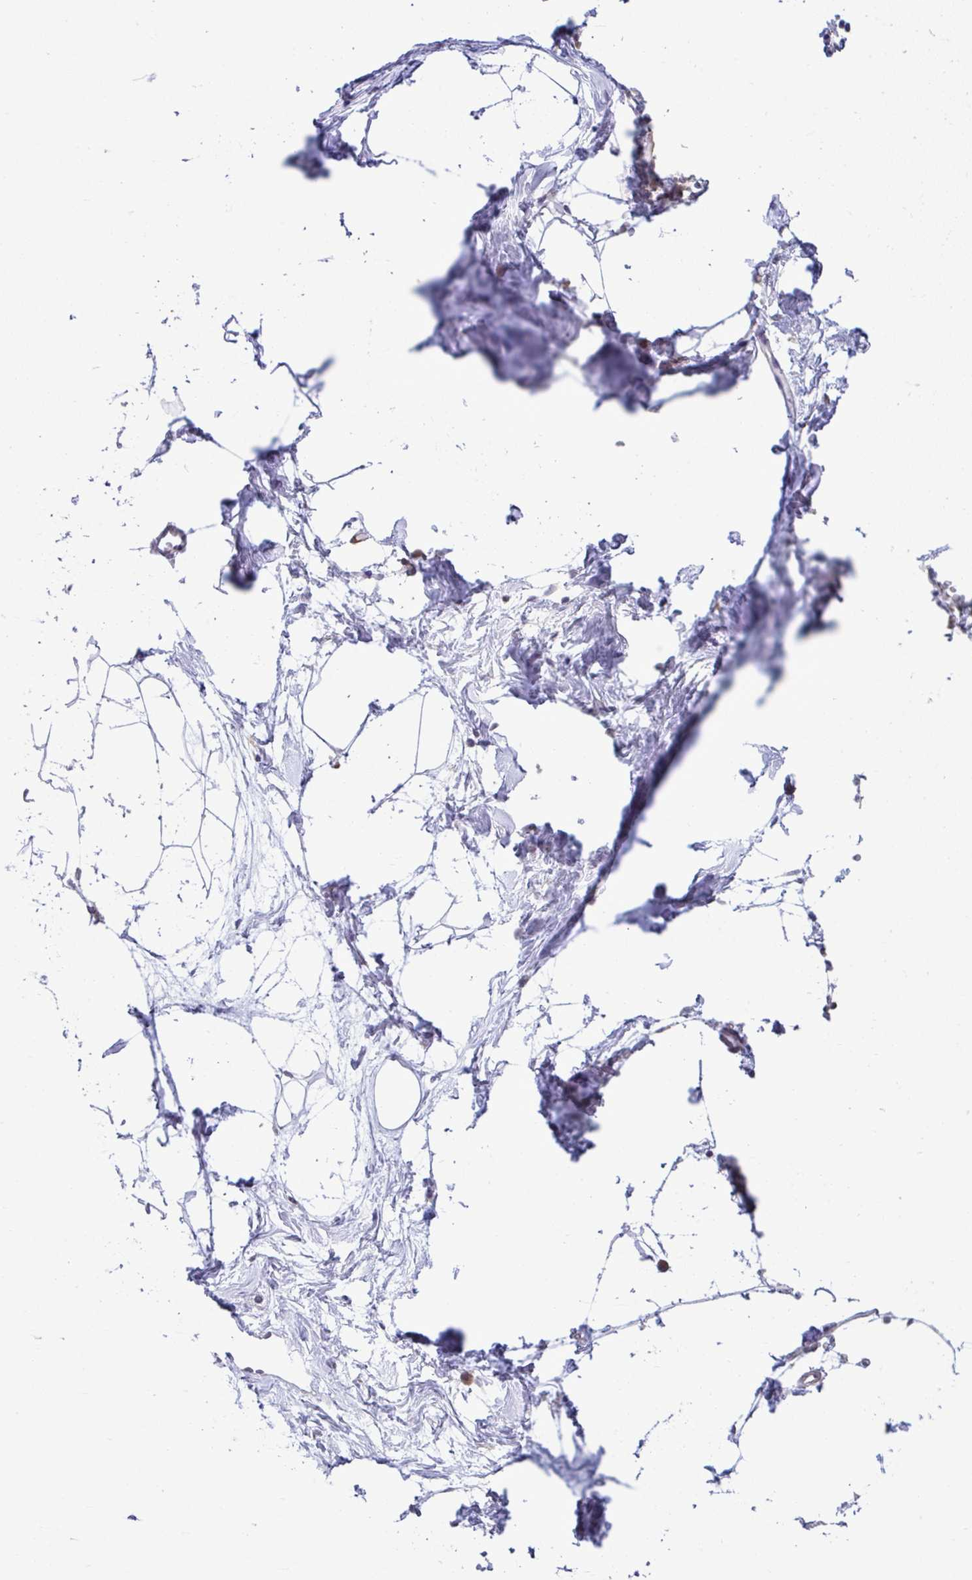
{"staining": {"intensity": "negative", "quantity": "none", "location": "none"}, "tissue": "breast", "cell_type": "Adipocytes", "image_type": "normal", "snomed": [{"axis": "morphology", "description": "Normal tissue, NOS"}, {"axis": "topography", "description": "Breast"}], "caption": "Immunohistochemistry (IHC) micrograph of benign breast: breast stained with DAB exhibits no significant protein expression in adipocytes.", "gene": "CYP20A1", "patient": {"sex": "female", "age": 45}}